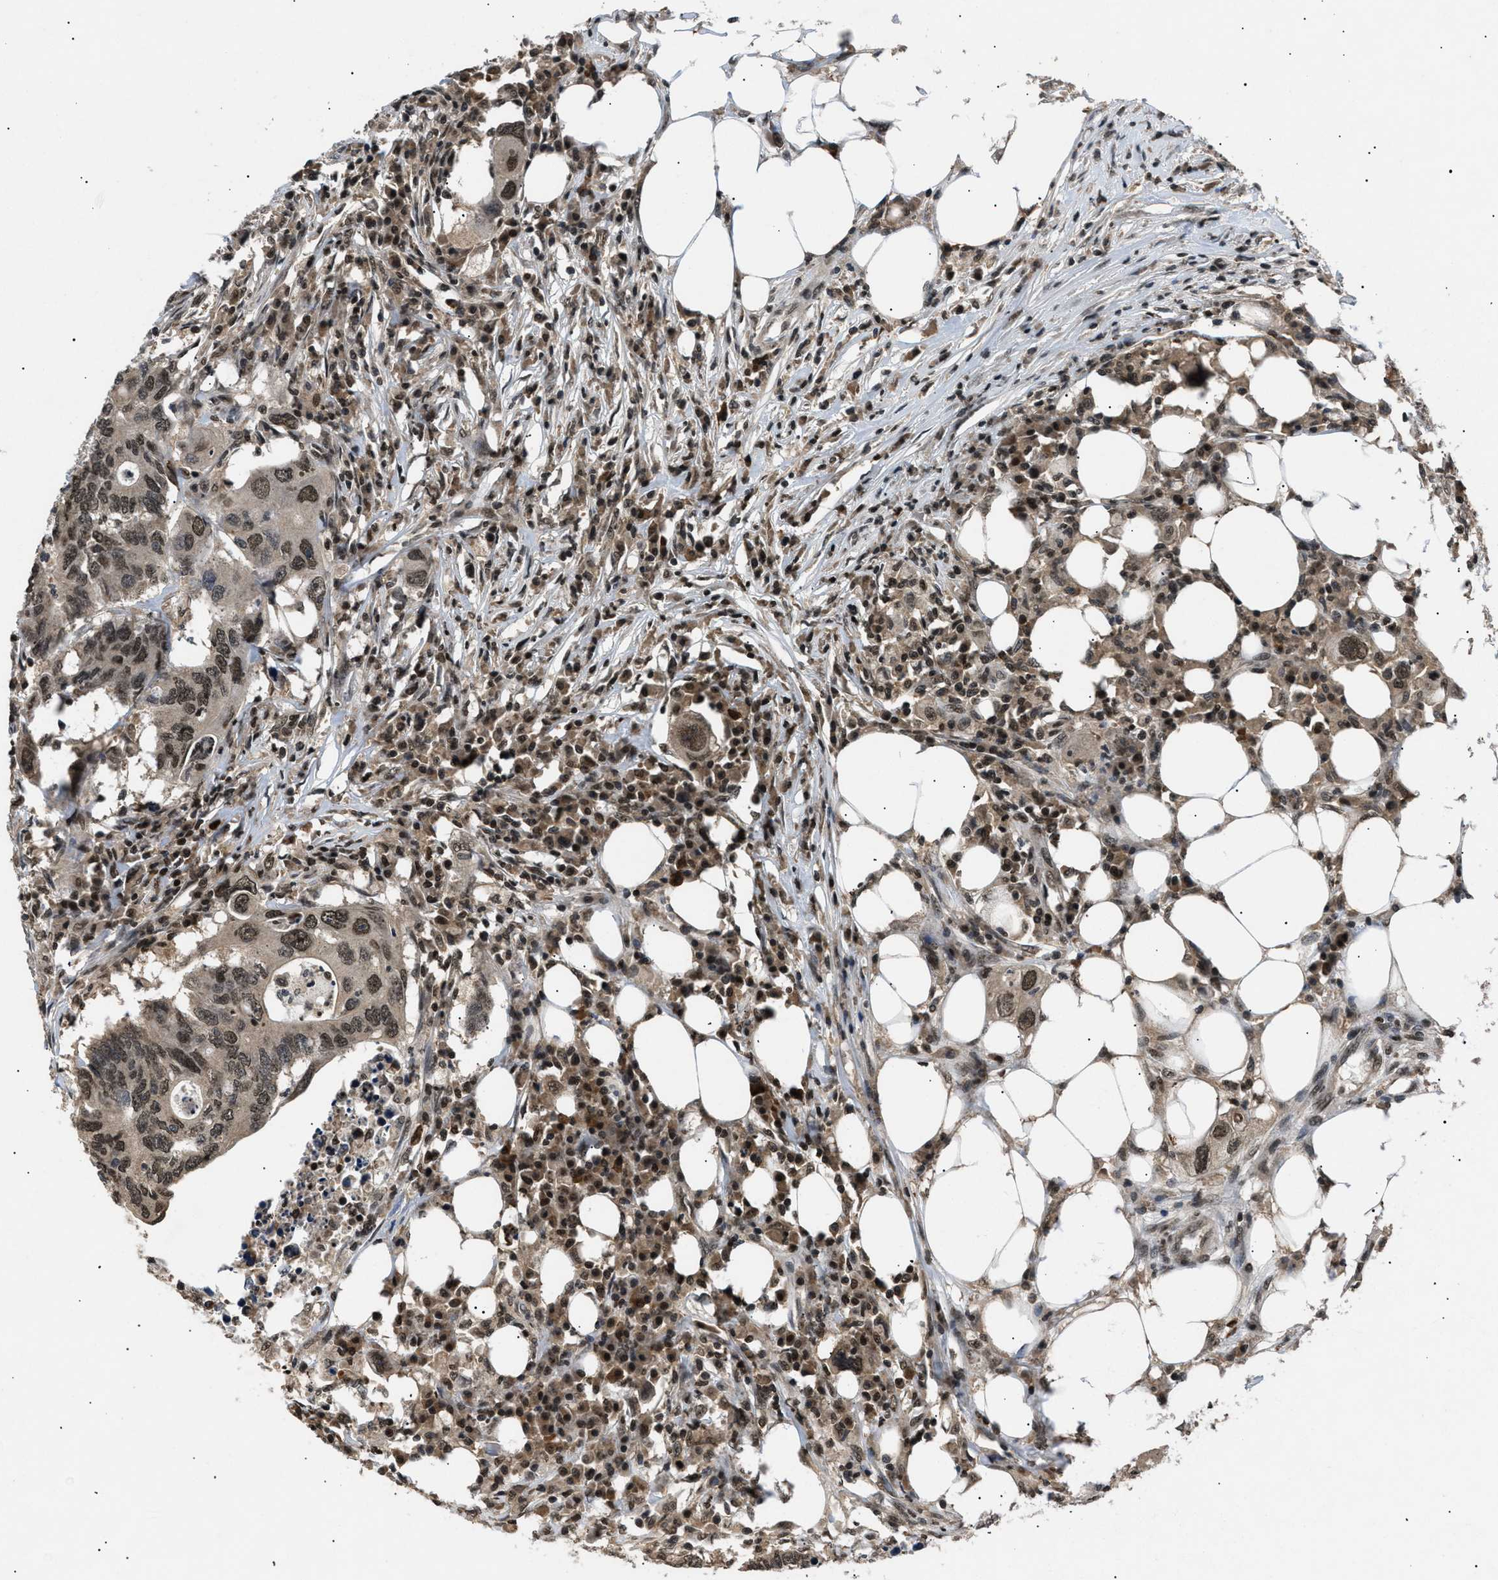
{"staining": {"intensity": "moderate", "quantity": ">75%", "location": "nuclear"}, "tissue": "colorectal cancer", "cell_type": "Tumor cells", "image_type": "cancer", "snomed": [{"axis": "morphology", "description": "Adenocarcinoma, NOS"}, {"axis": "topography", "description": "Colon"}], "caption": "IHC (DAB) staining of human adenocarcinoma (colorectal) exhibits moderate nuclear protein positivity in approximately >75% of tumor cells.", "gene": "RBM5", "patient": {"sex": "male", "age": 71}}